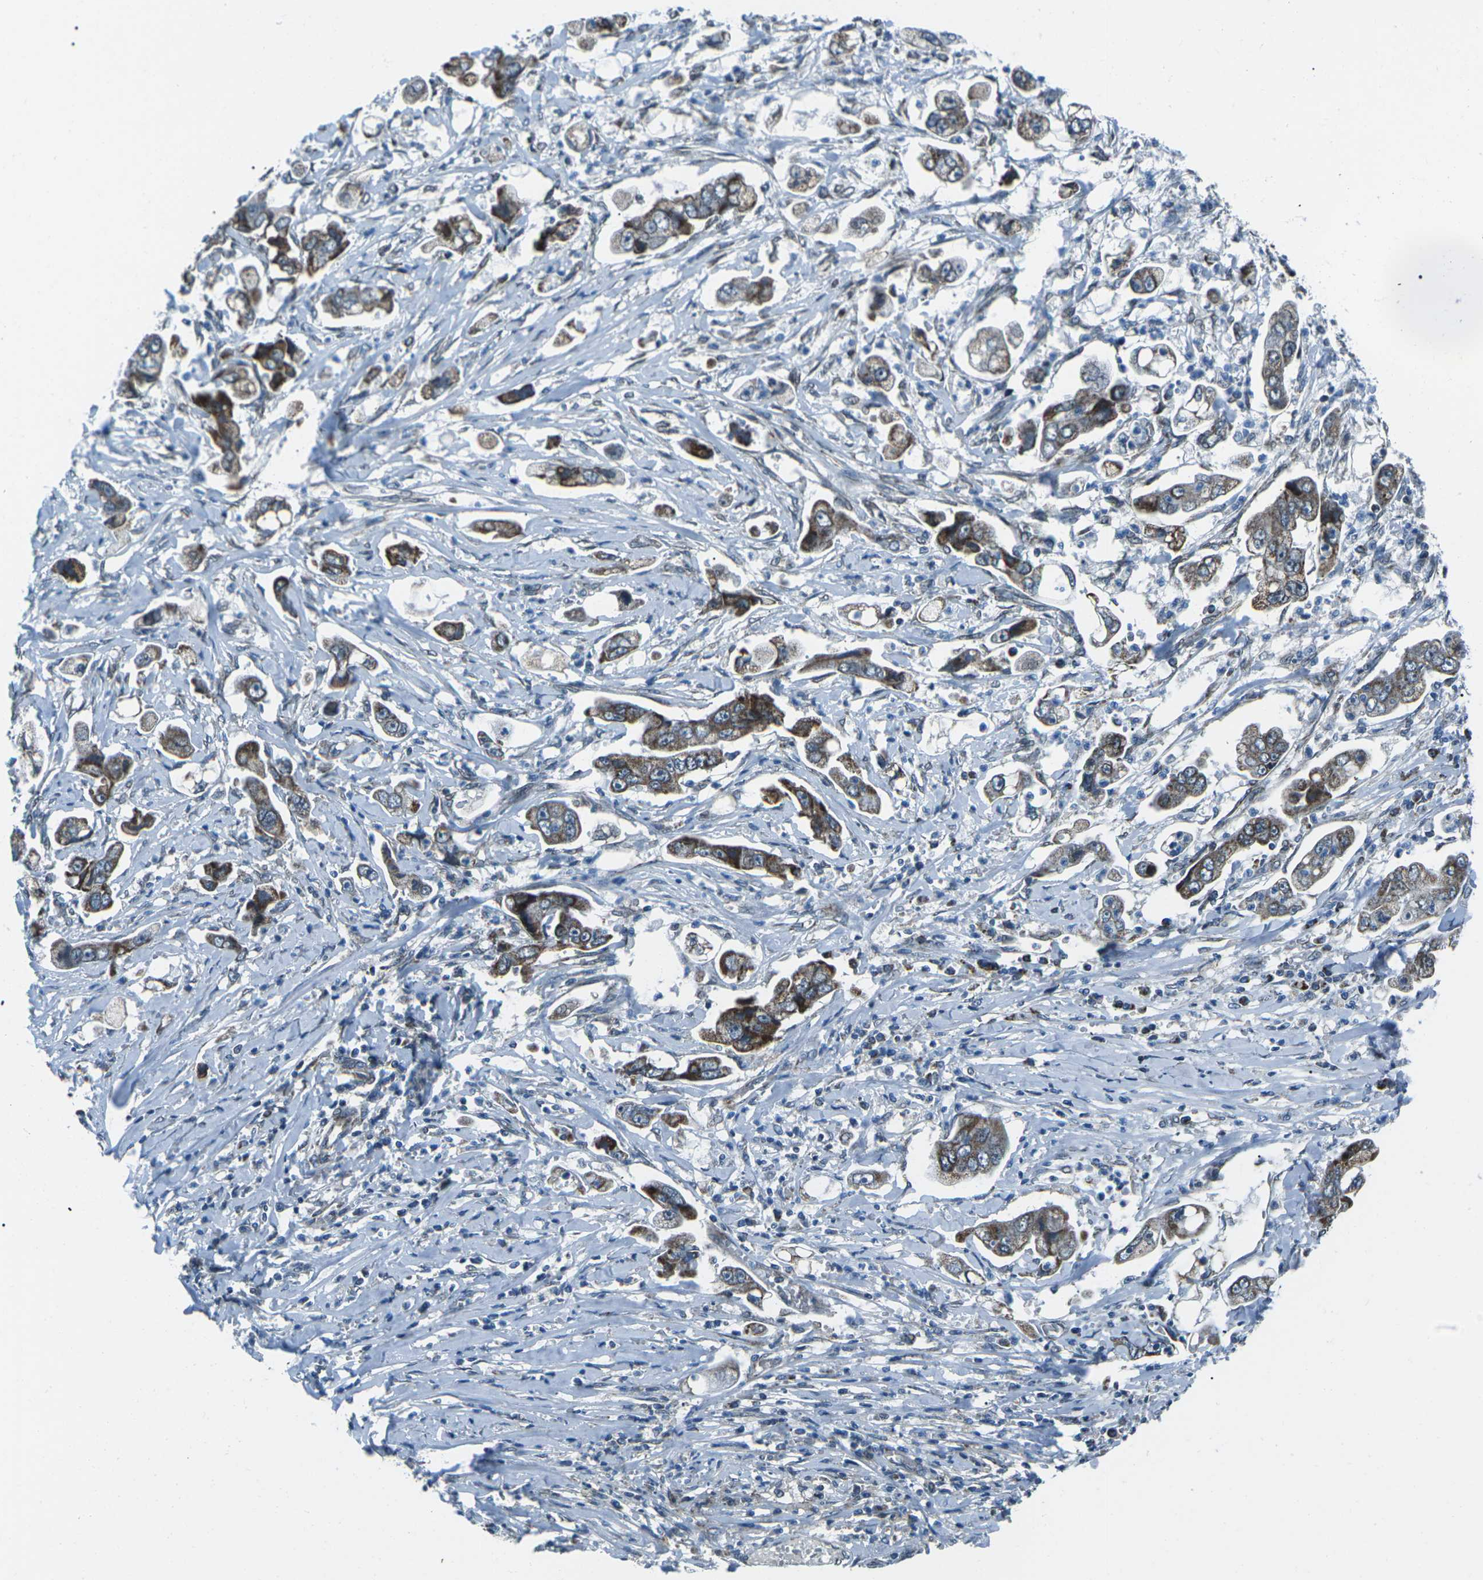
{"staining": {"intensity": "moderate", "quantity": ">75%", "location": "cytoplasmic/membranous"}, "tissue": "stomach cancer", "cell_type": "Tumor cells", "image_type": "cancer", "snomed": [{"axis": "morphology", "description": "Adenocarcinoma, NOS"}, {"axis": "topography", "description": "Stomach"}], "caption": "The histopathology image reveals staining of stomach cancer (adenocarcinoma), revealing moderate cytoplasmic/membranous protein staining (brown color) within tumor cells.", "gene": "RFESD", "patient": {"sex": "male", "age": 62}}